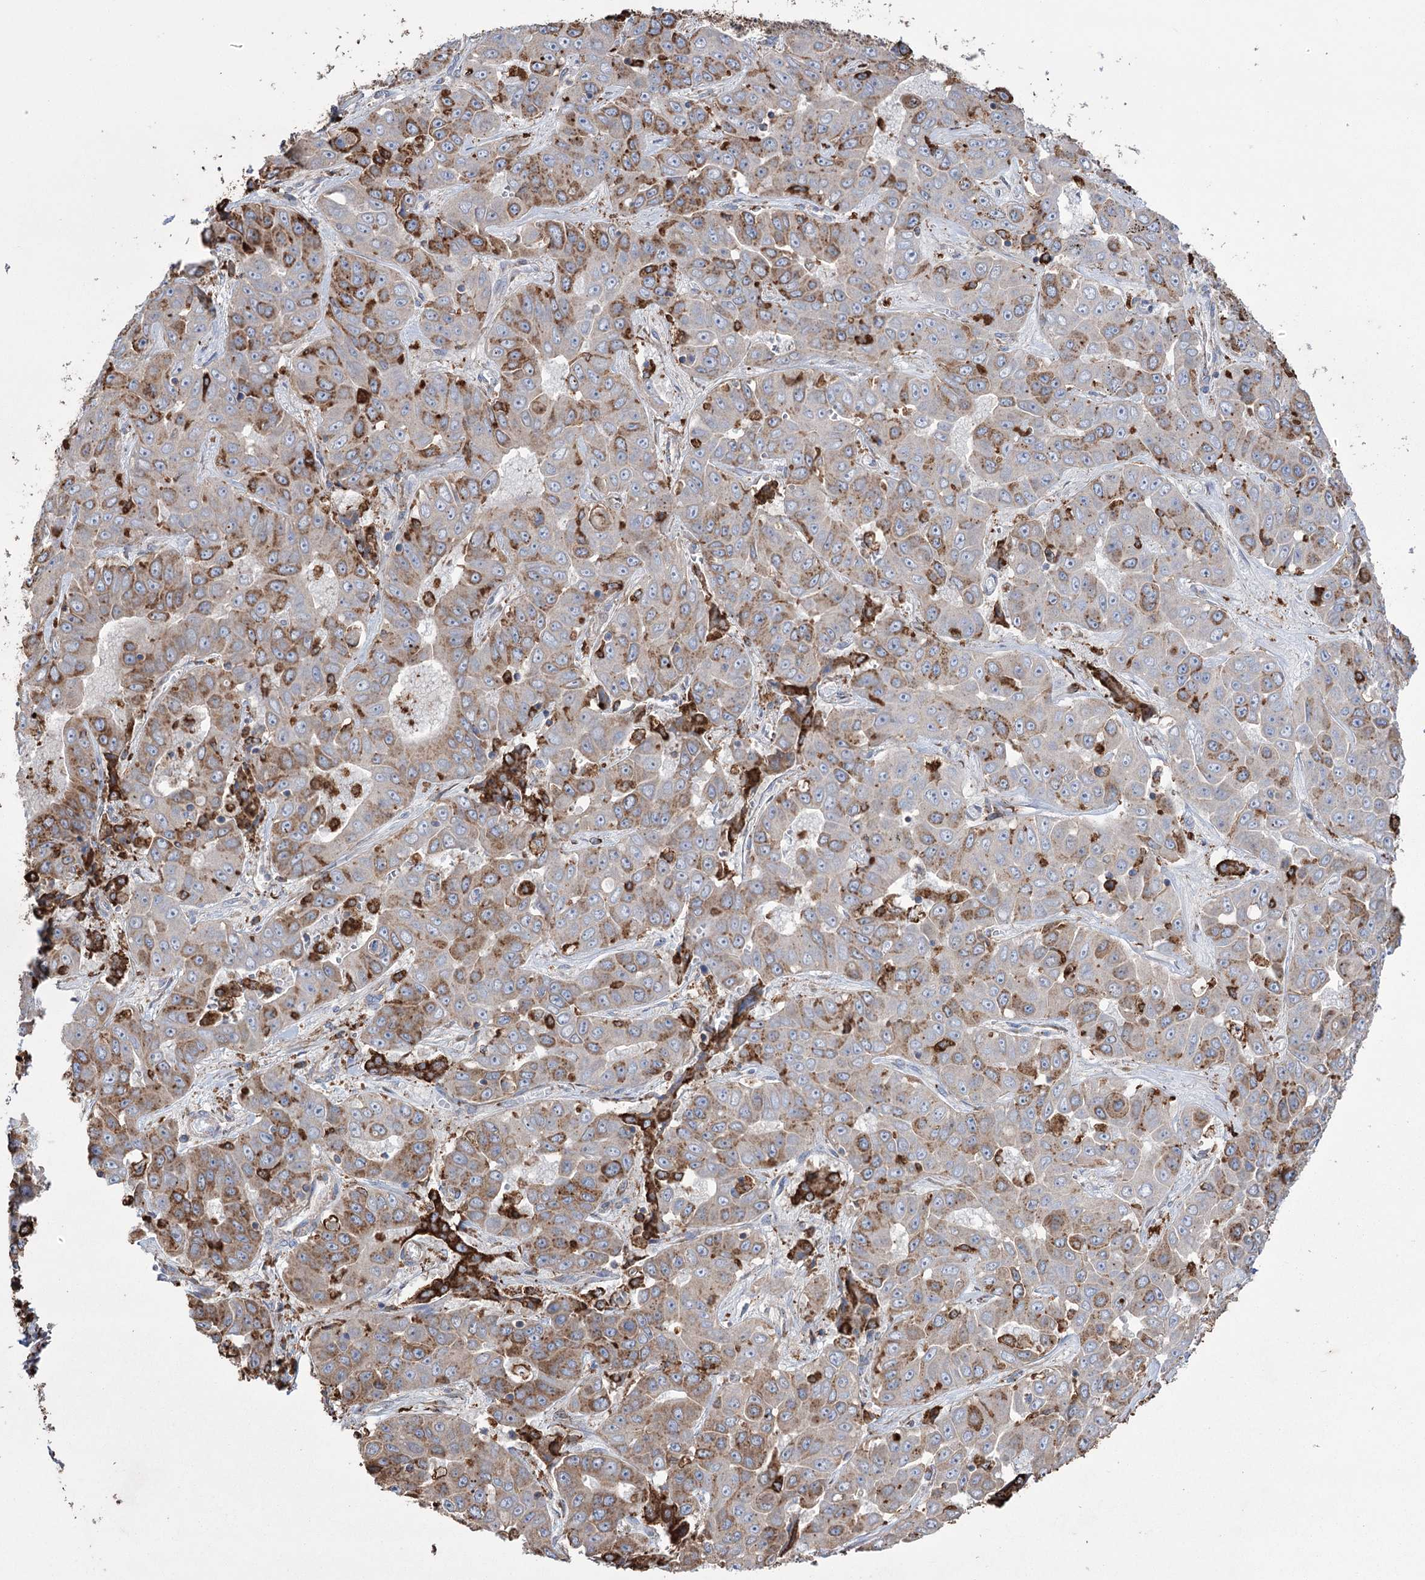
{"staining": {"intensity": "moderate", "quantity": ">75%", "location": "cytoplasmic/membranous"}, "tissue": "liver cancer", "cell_type": "Tumor cells", "image_type": "cancer", "snomed": [{"axis": "morphology", "description": "Cholangiocarcinoma"}, {"axis": "topography", "description": "Liver"}], "caption": "A brown stain shows moderate cytoplasmic/membranous positivity of a protein in liver cancer (cholangiocarcinoma) tumor cells.", "gene": "TRIM71", "patient": {"sex": "female", "age": 52}}